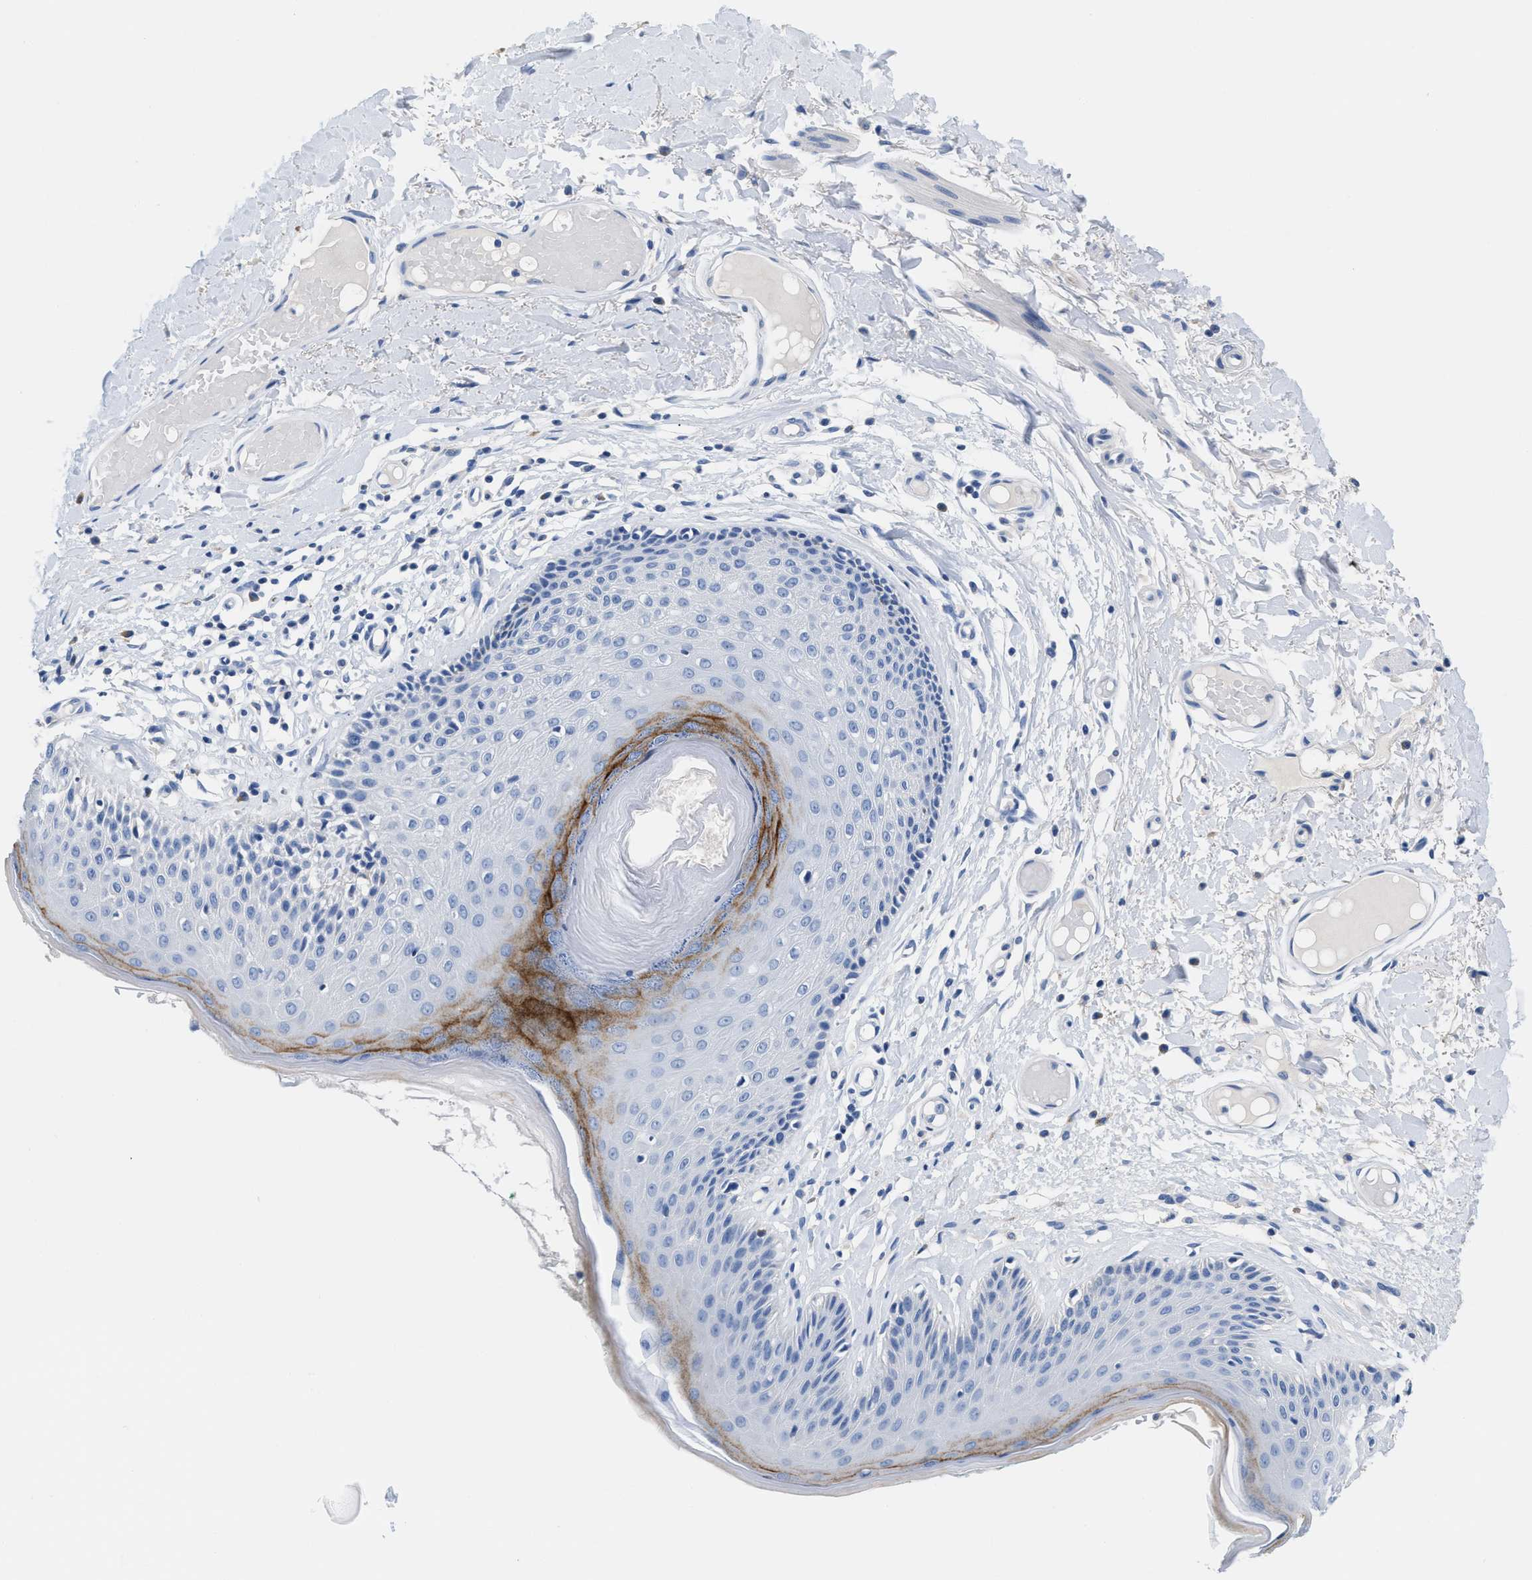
{"staining": {"intensity": "moderate", "quantity": "<25%", "location": "cytoplasmic/membranous"}, "tissue": "skin", "cell_type": "Epidermal cells", "image_type": "normal", "snomed": [{"axis": "morphology", "description": "Normal tissue, NOS"}, {"axis": "topography", "description": "Vulva"}], "caption": "Skin was stained to show a protein in brown. There is low levels of moderate cytoplasmic/membranous staining in approximately <25% of epidermal cells. The protein of interest is shown in brown color, while the nuclei are stained blue.", "gene": "SLFN13", "patient": {"sex": "female", "age": 73}}